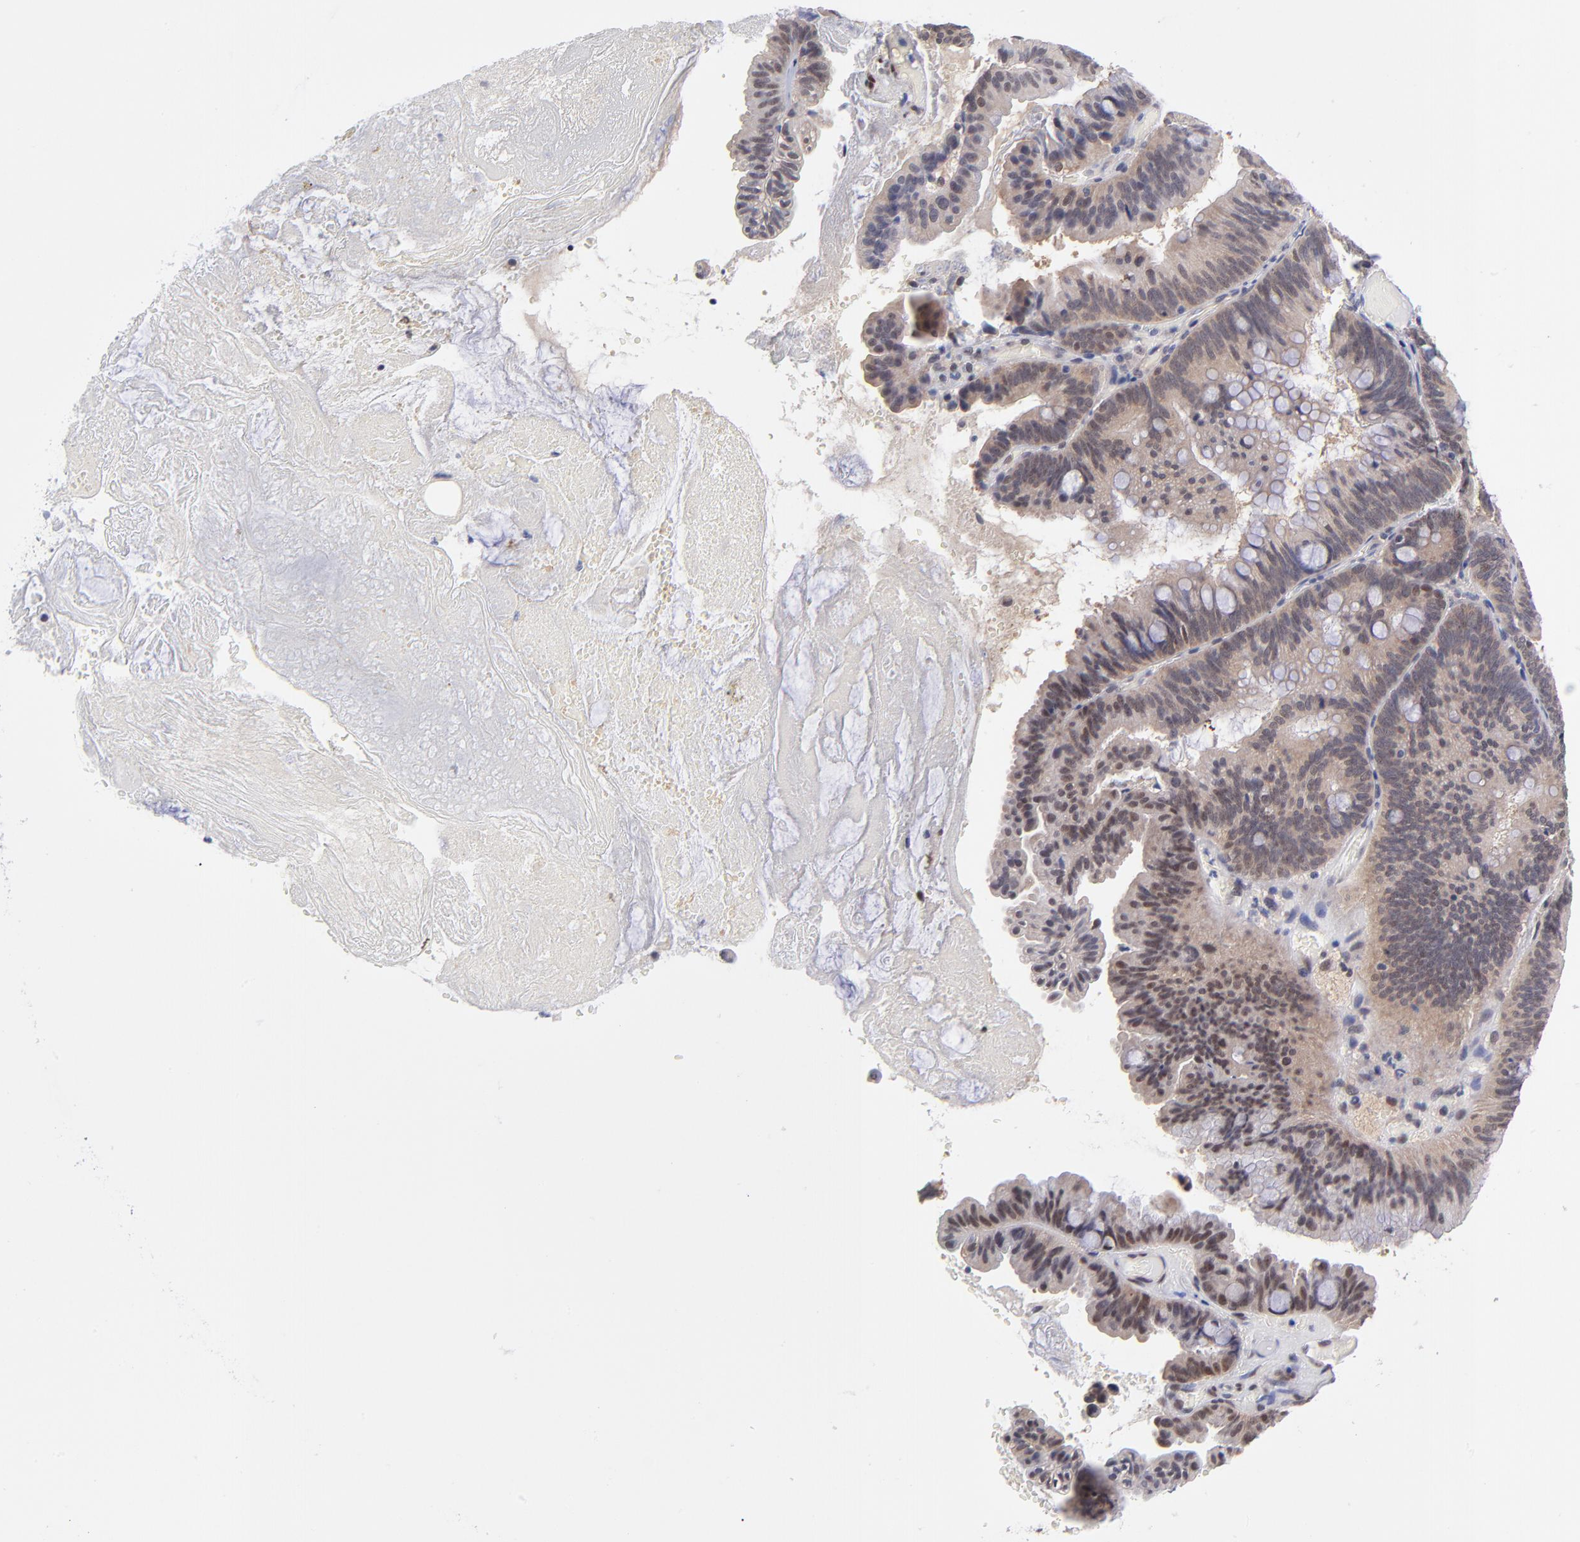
{"staining": {"intensity": "weak", "quantity": ">75%", "location": "cytoplasmic/membranous"}, "tissue": "pancreatic cancer", "cell_type": "Tumor cells", "image_type": "cancer", "snomed": [{"axis": "morphology", "description": "Adenocarcinoma, NOS"}, {"axis": "topography", "description": "Pancreas"}], "caption": "Tumor cells exhibit low levels of weak cytoplasmic/membranous staining in about >75% of cells in human adenocarcinoma (pancreatic).", "gene": "UBE2E3", "patient": {"sex": "male", "age": 82}}